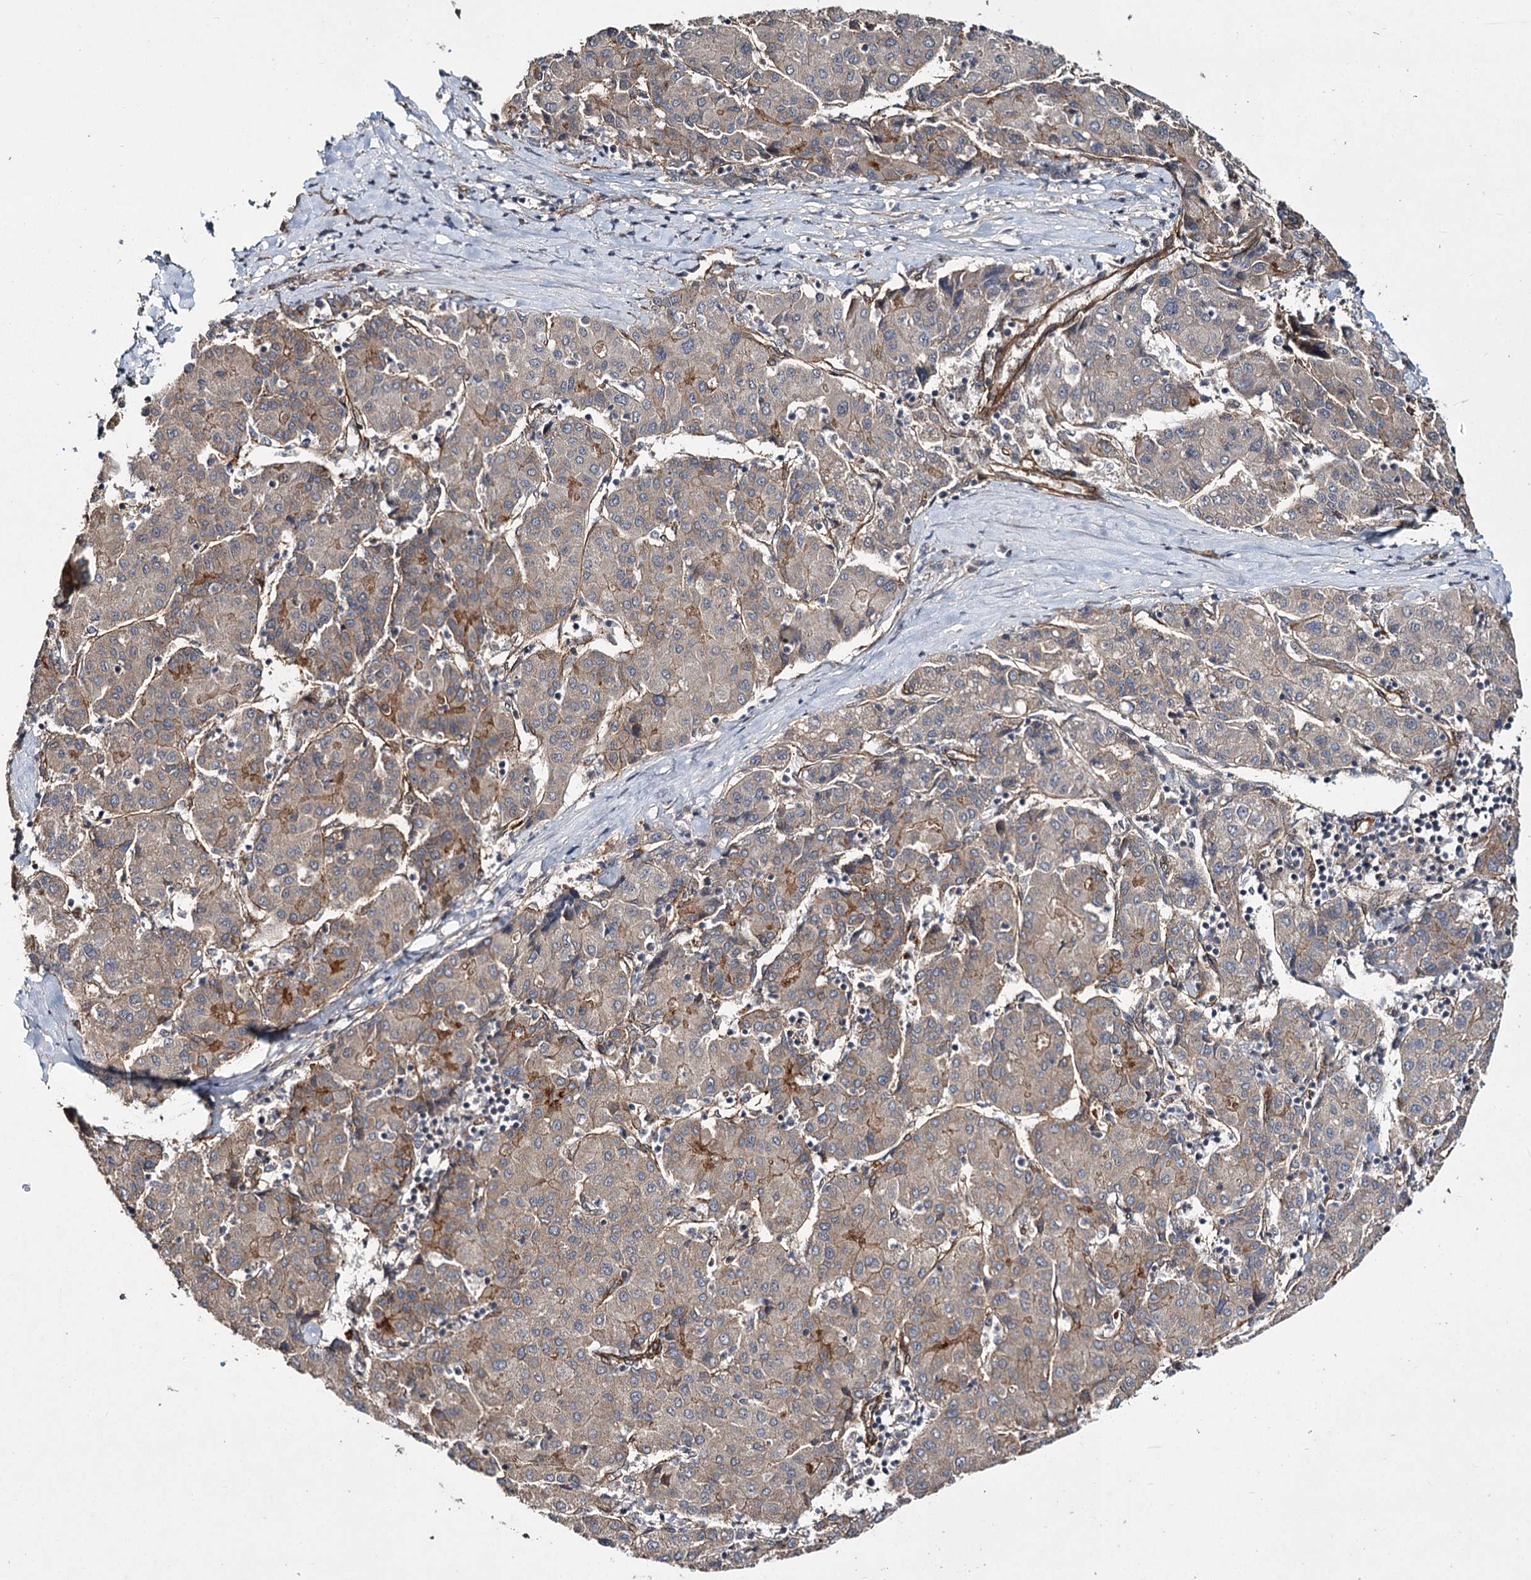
{"staining": {"intensity": "moderate", "quantity": "<25%", "location": "cytoplasmic/membranous"}, "tissue": "liver cancer", "cell_type": "Tumor cells", "image_type": "cancer", "snomed": [{"axis": "morphology", "description": "Carcinoma, Hepatocellular, NOS"}, {"axis": "topography", "description": "Liver"}], "caption": "A low amount of moderate cytoplasmic/membranous positivity is present in approximately <25% of tumor cells in liver cancer tissue.", "gene": "MYO1C", "patient": {"sex": "male", "age": 65}}